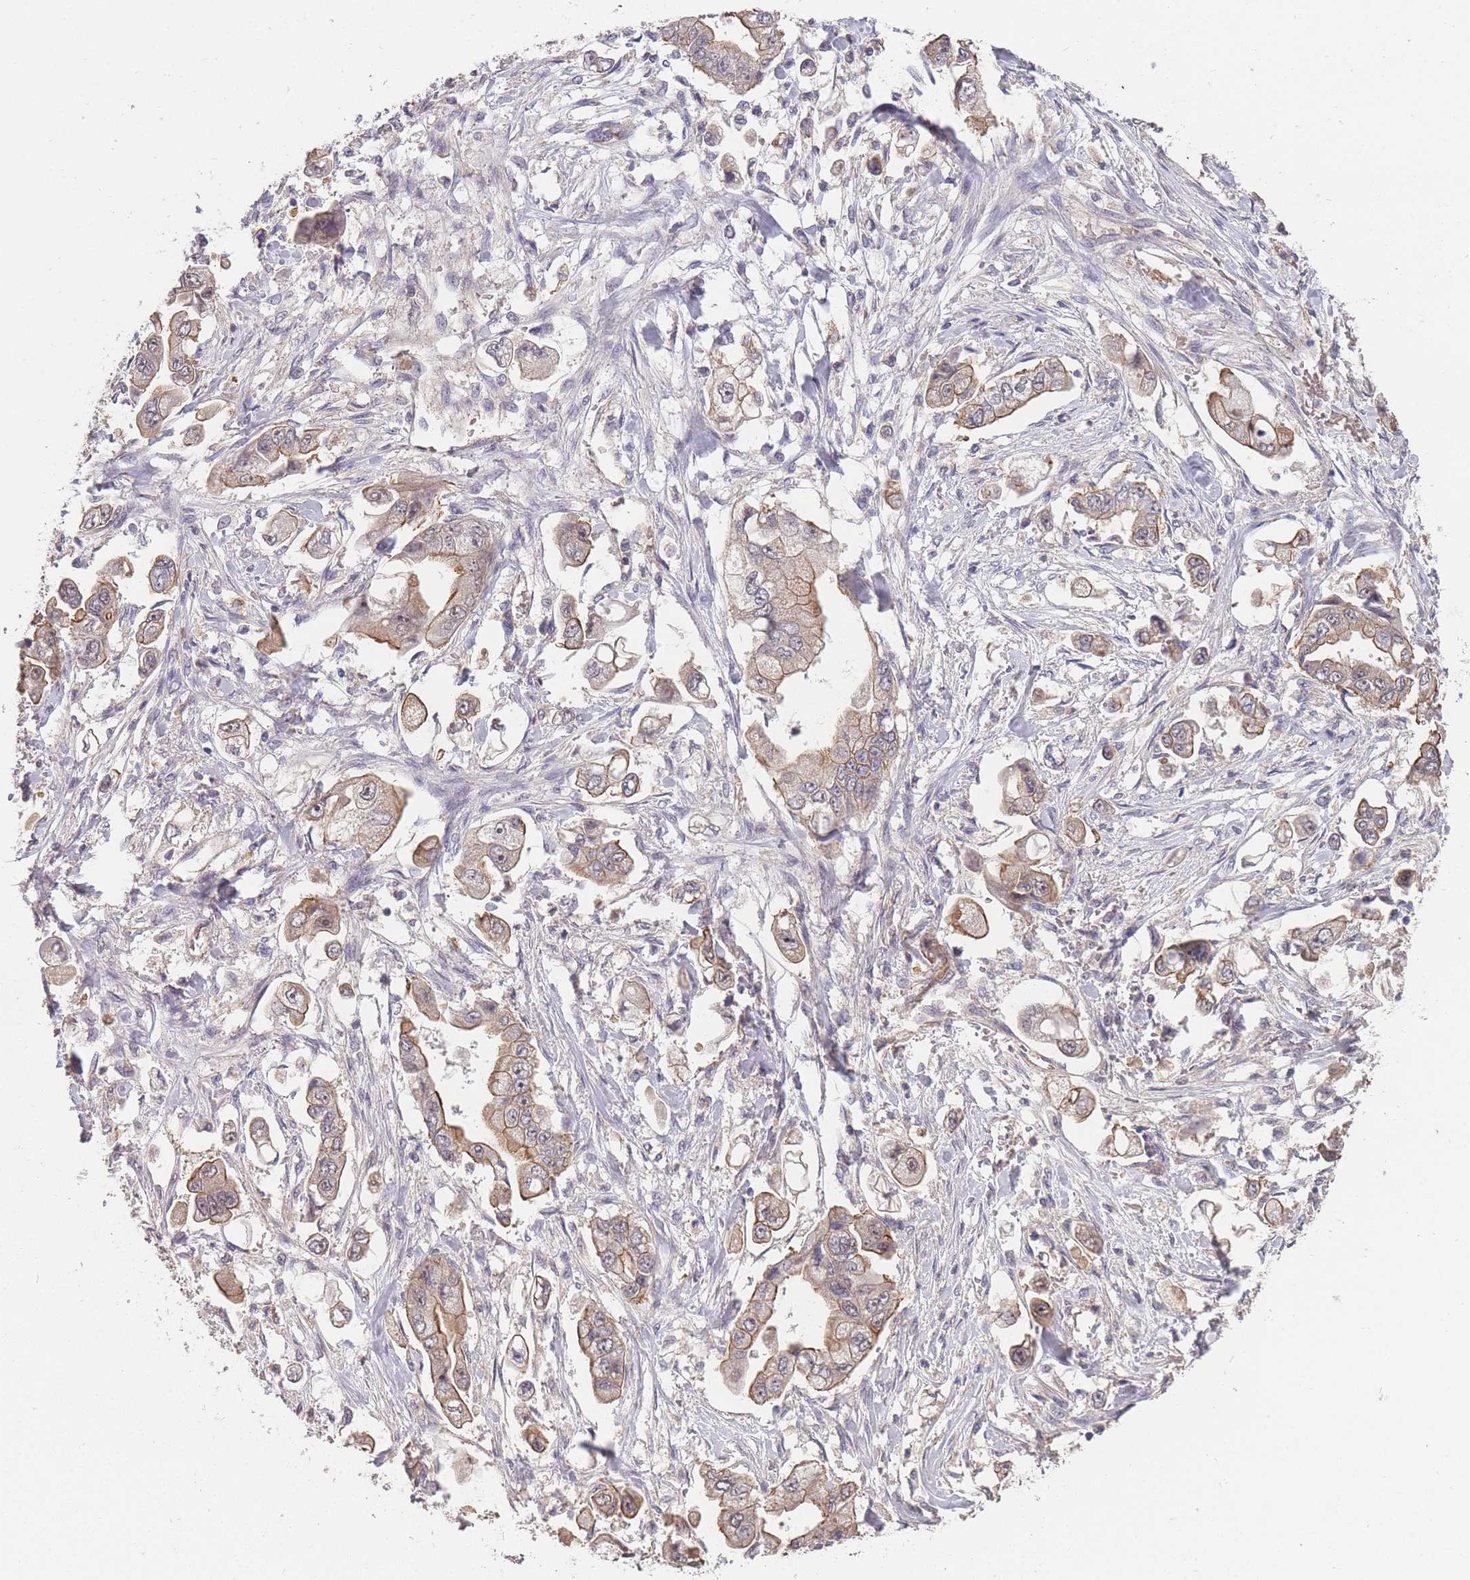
{"staining": {"intensity": "moderate", "quantity": ">75%", "location": "cytoplasmic/membranous"}, "tissue": "stomach cancer", "cell_type": "Tumor cells", "image_type": "cancer", "snomed": [{"axis": "morphology", "description": "Adenocarcinoma, NOS"}, {"axis": "topography", "description": "Stomach"}], "caption": "Immunohistochemistry image of neoplastic tissue: stomach adenocarcinoma stained using immunohistochemistry demonstrates medium levels of moderate protein expression localized specifically in the cytoplasmic/membranous of tumor cells, appearing as a cytoplasmic/membranous brown color.", "gene": "KIAA1755", "patient": {"sex": "male", "age": 62}}